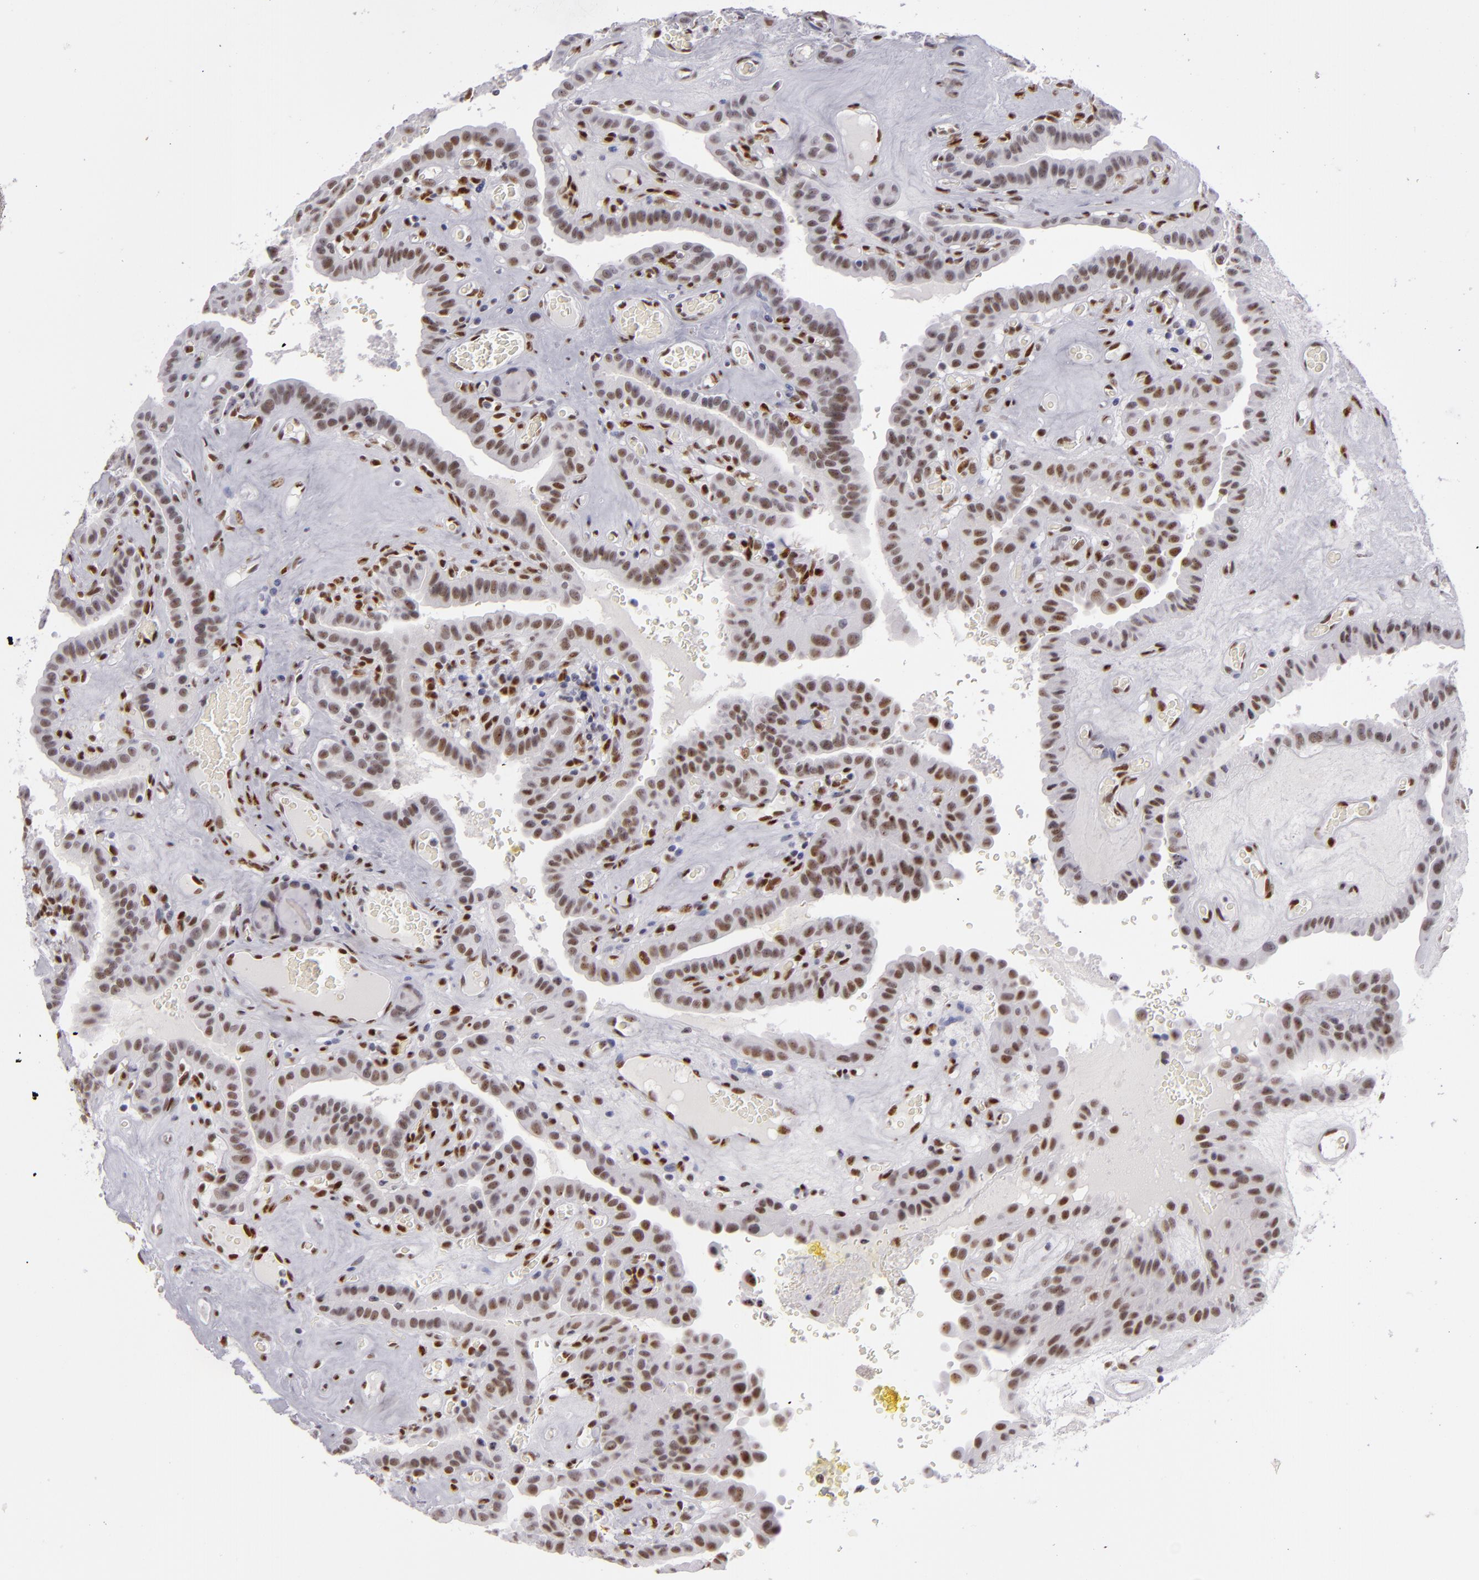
{"staining": {"intensity": "strong", "quantity": ">75%", "location": "nuclear"}, "tissue": "thyroid cancer", "cell_type": "Tumor cells", "image_type": "cancer", "snomed": [{"axis": "morphology", "description": "Papillary adenocarcinoma, NOS"}, {"axis": "topography", "description": "Thyroid gland"}], "caption": "Approximately >75% of tumor cells in thyroid papillary adenocarcinoma demonstrate strong nuclear protein staining as visualized by brown immunohistochemical staining.", "gene": "TOP3A", "patient": {"sex": "male", "age": 87}}